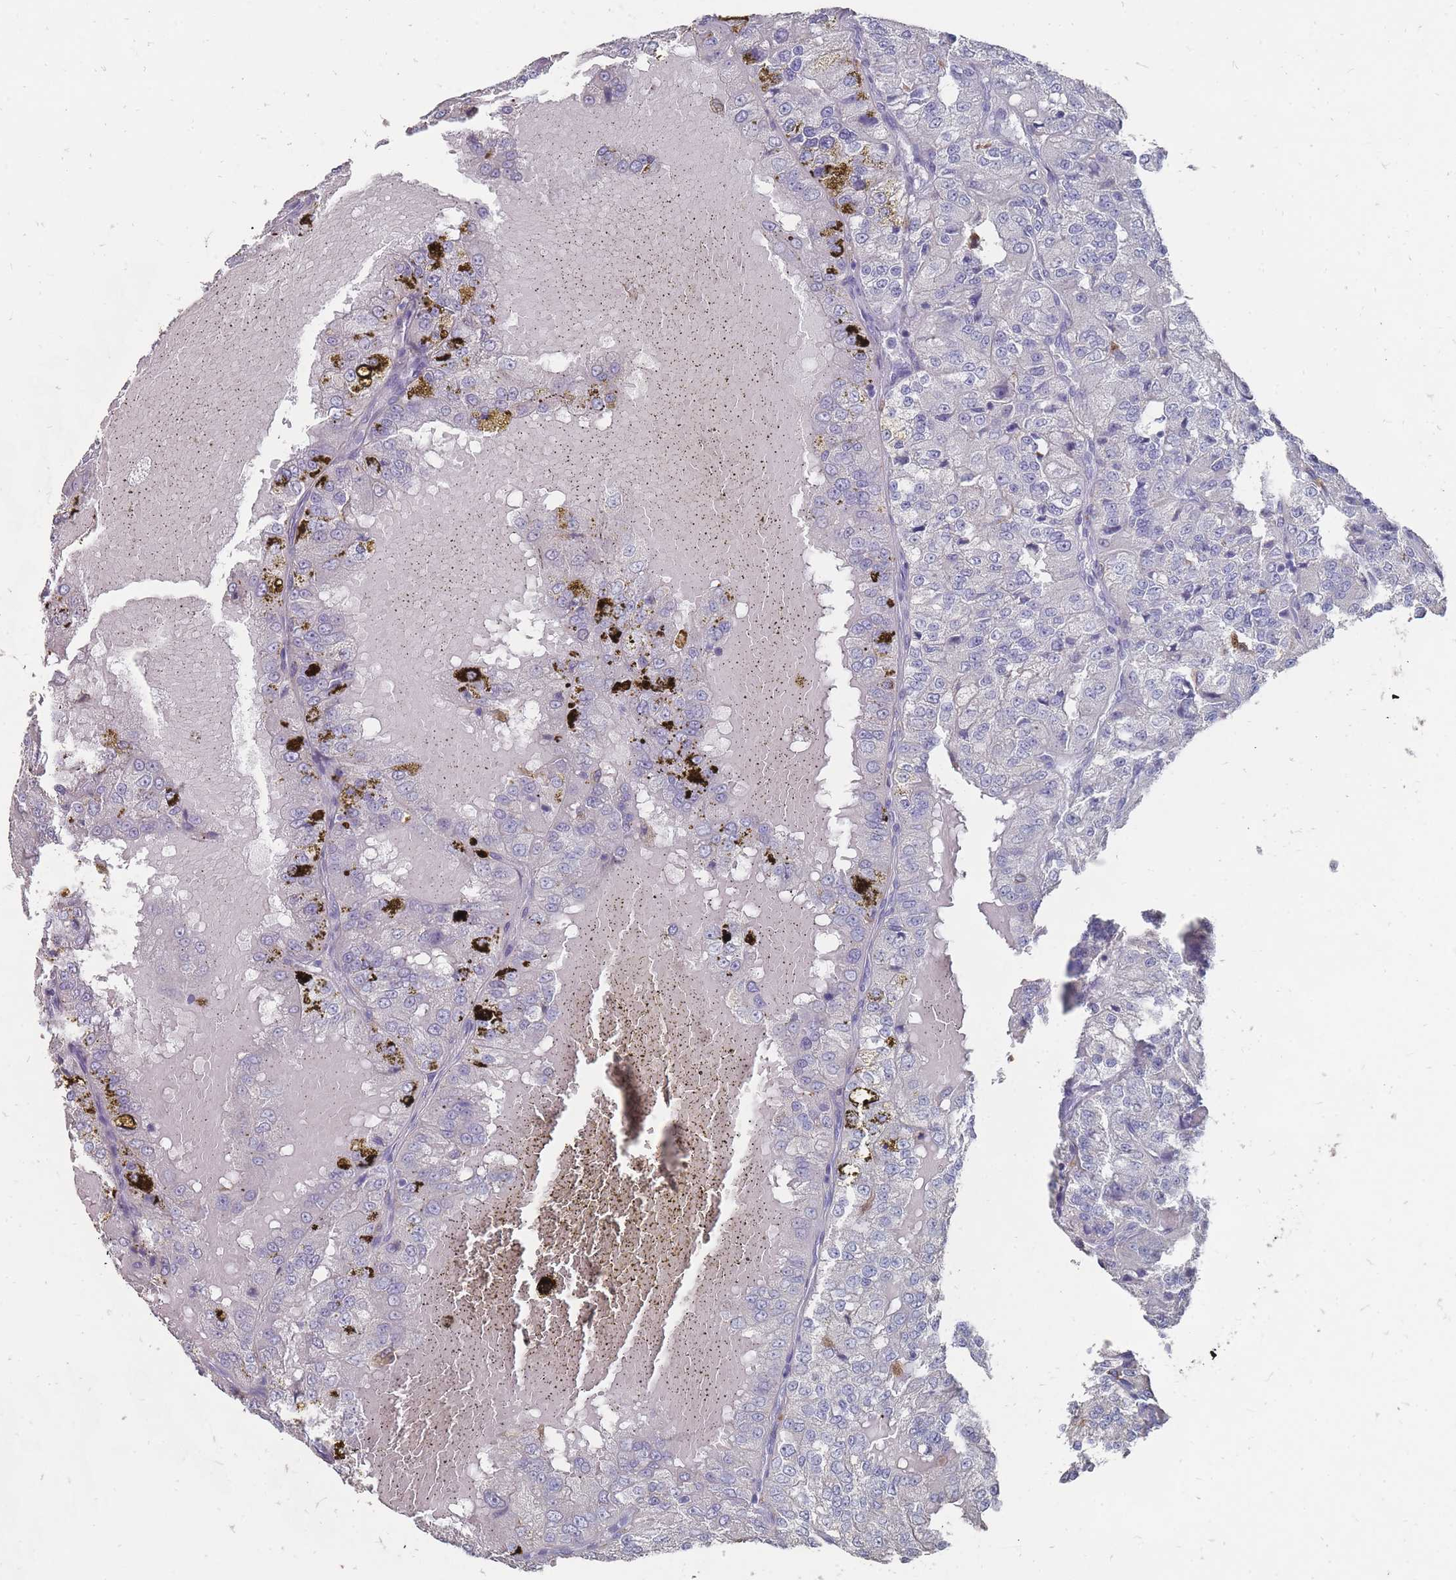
{"staining": {"intensity": "negative", "quantity": "none", "location": "none"}, "tissue": "renal cancer", "cell_type": "Tumor cells", "image_type": "cancer", "snomed": [{"axis": "morphology", "description": "Adenocarcinoma, NOS"}, {"axis": "topography", "description": "Kidney"}], "caption": "IHC image of neoplastic tissue: renal cancer (adenocarcinoma) stained with DAB reveals no significant protein staining in tumor cells. Brightfield microscopy of IHC stained with DAB (3,3'-diaminobenzidine) (brown) and hematoxylin (blue), captured at high magnification.", "gene": "OTULINL", "patient": {"sex": "female", "age": 63}}